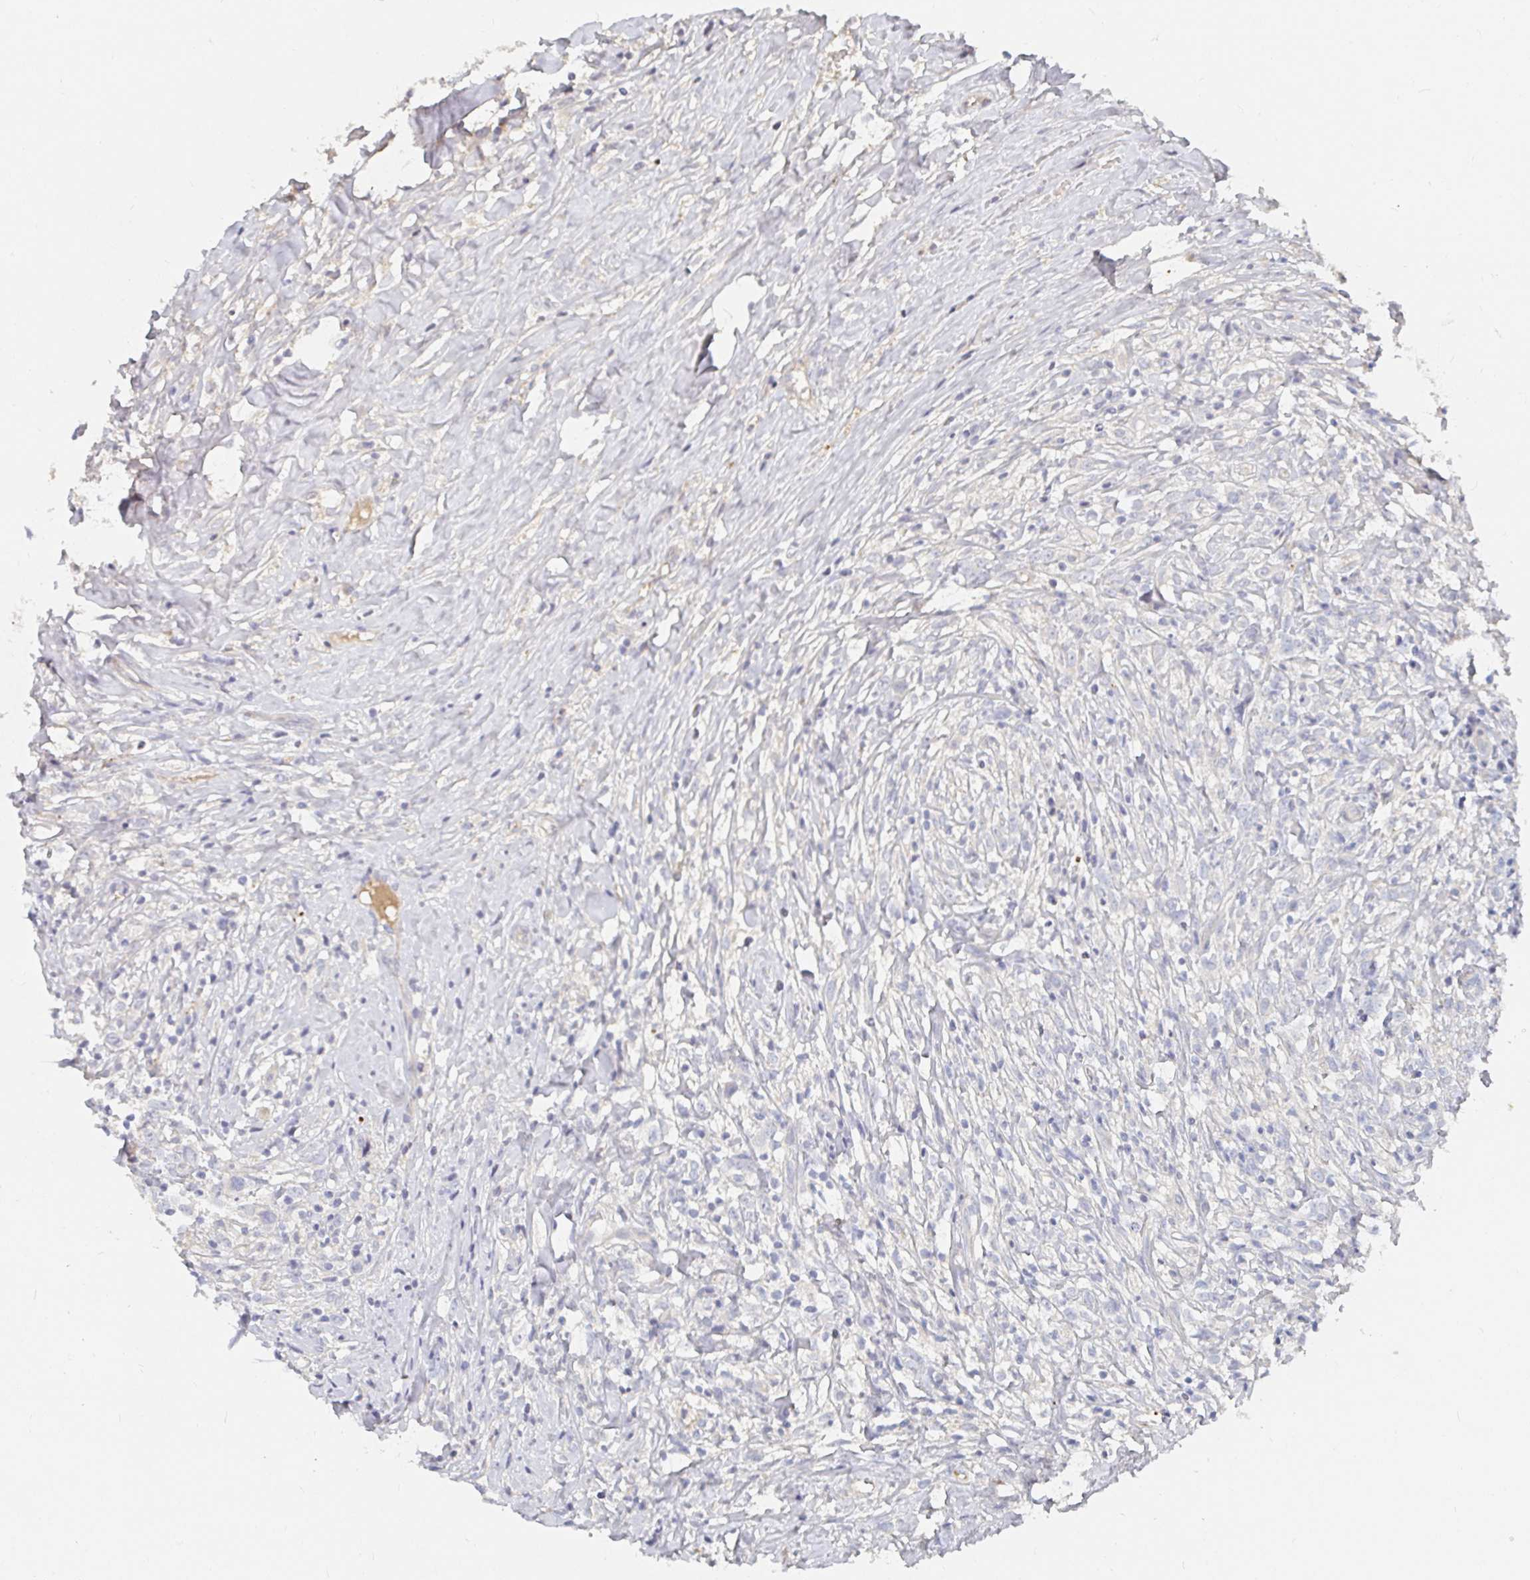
{"staining": {"intensity": "negative", "quantity": "none", "location": "none"}, "tissue": "lymphoma", "cell_type": "Tumor cells", "image_type": "cancer", "snomed": [{"axis": "morphology", "description": "Hodgkin's disease, NOS"}, {"axis": "topography", "description": "No Tissue"}], "caption": "DAB immunohistochemical staining of Hodgkin's disease shows no significant staining in tumor cells.", "gene": "NME9", "patient": {"sex": "female", "age": 21}}